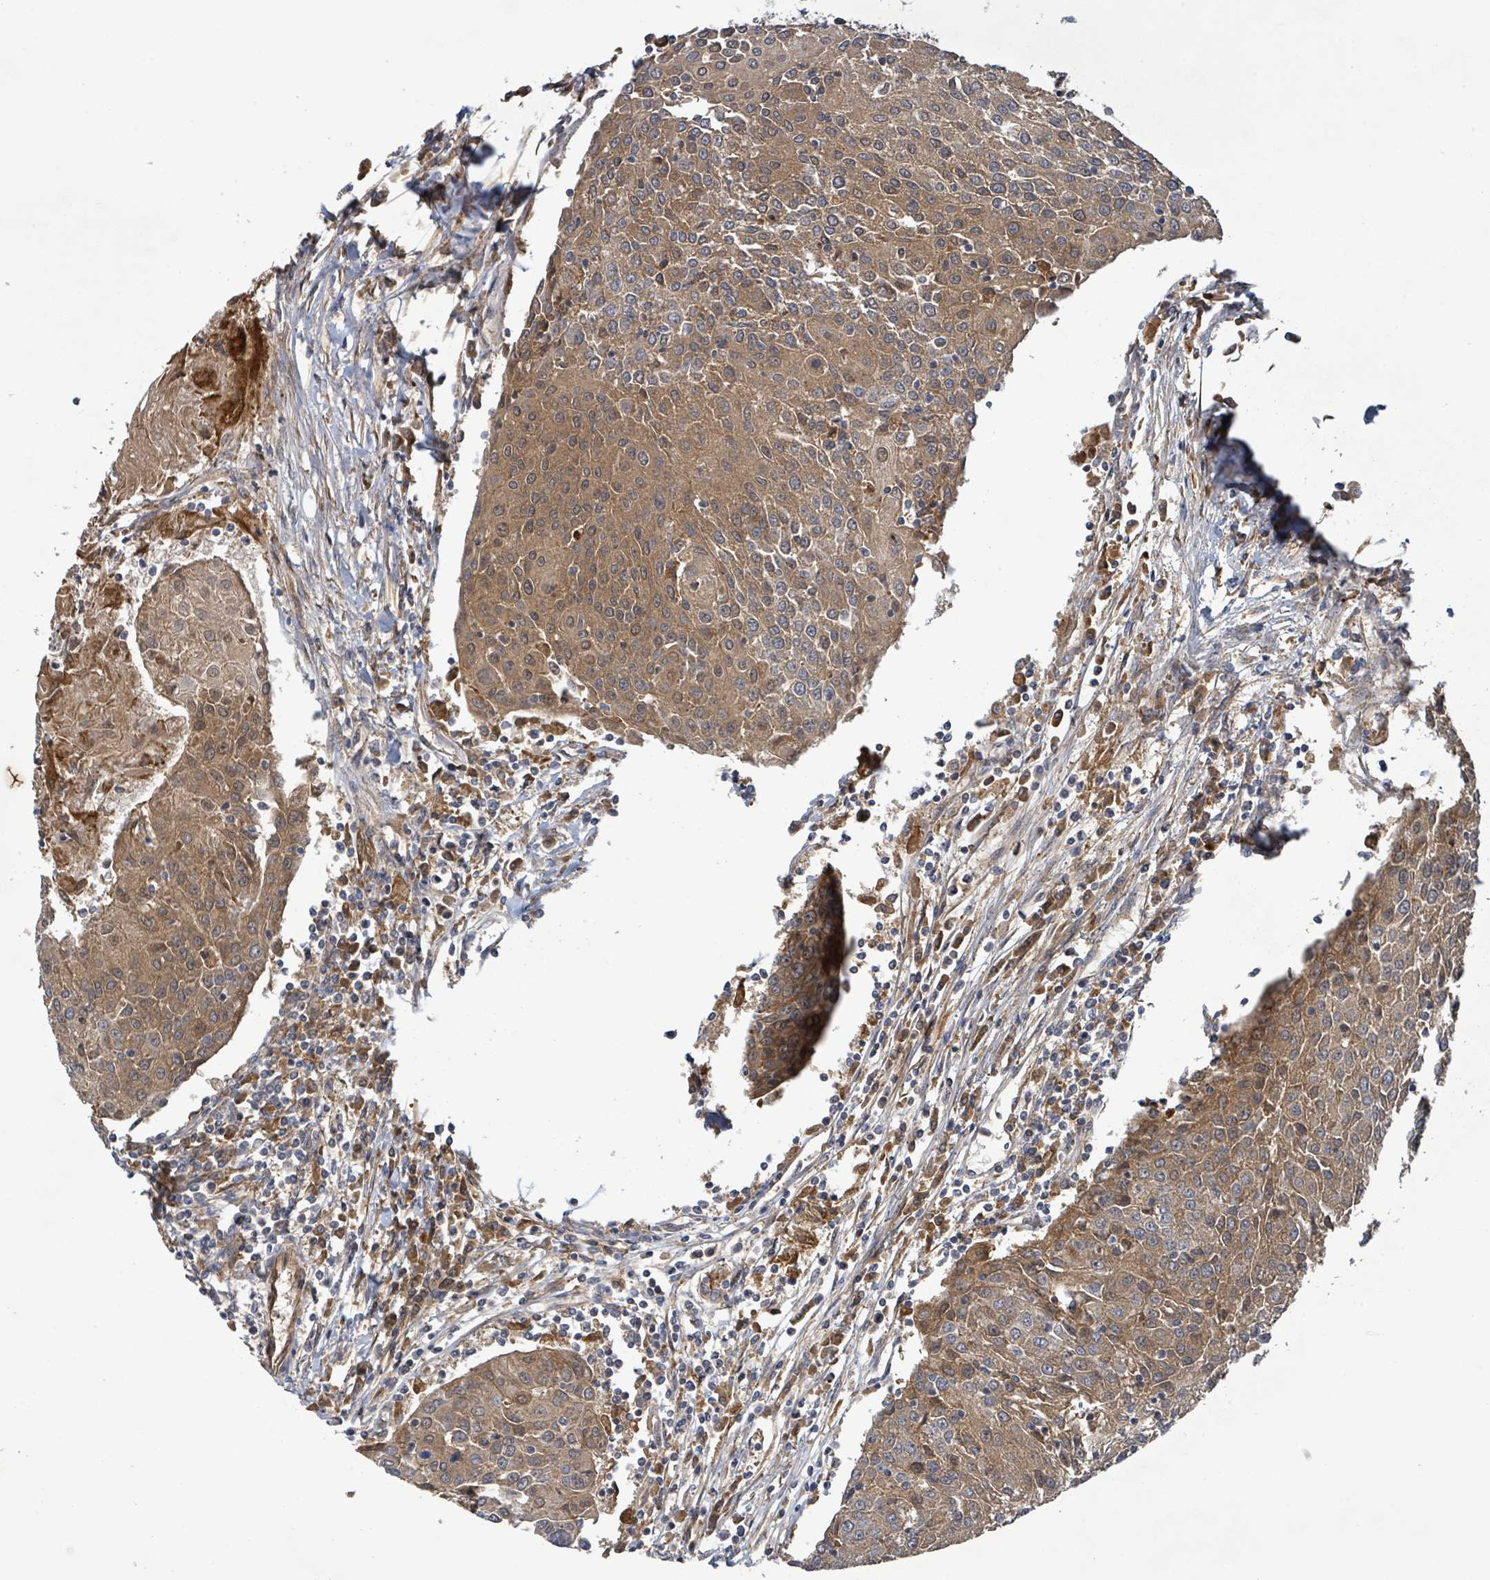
{"staining": {"intensity": "moderate", "quantity": ">75%", "location": "cytoplasmic/membranous"}, "tissue": "urothelial cancer", "cell_type": "Tumor cells", "image_type": "cancer", "snomed": [{"axis": "morphology", "description": "Urothelial carcinoma, High grade"}, {"axis": "topography", "description": "Urinary bladder"}], "caption": "Urothelial carcinoma (high-grade) stained with DAB (3,3'-diaminobenzidine) immunohistochemistry exhibits medium levels of moderate cytoplasmic/membranous positivity in approximately >75% of tumor cells. (DAB = brown stain, brightfield microscopy at high magnification).", "gene": "STARD4", "patient": {"sex": "female", "age": 85}}